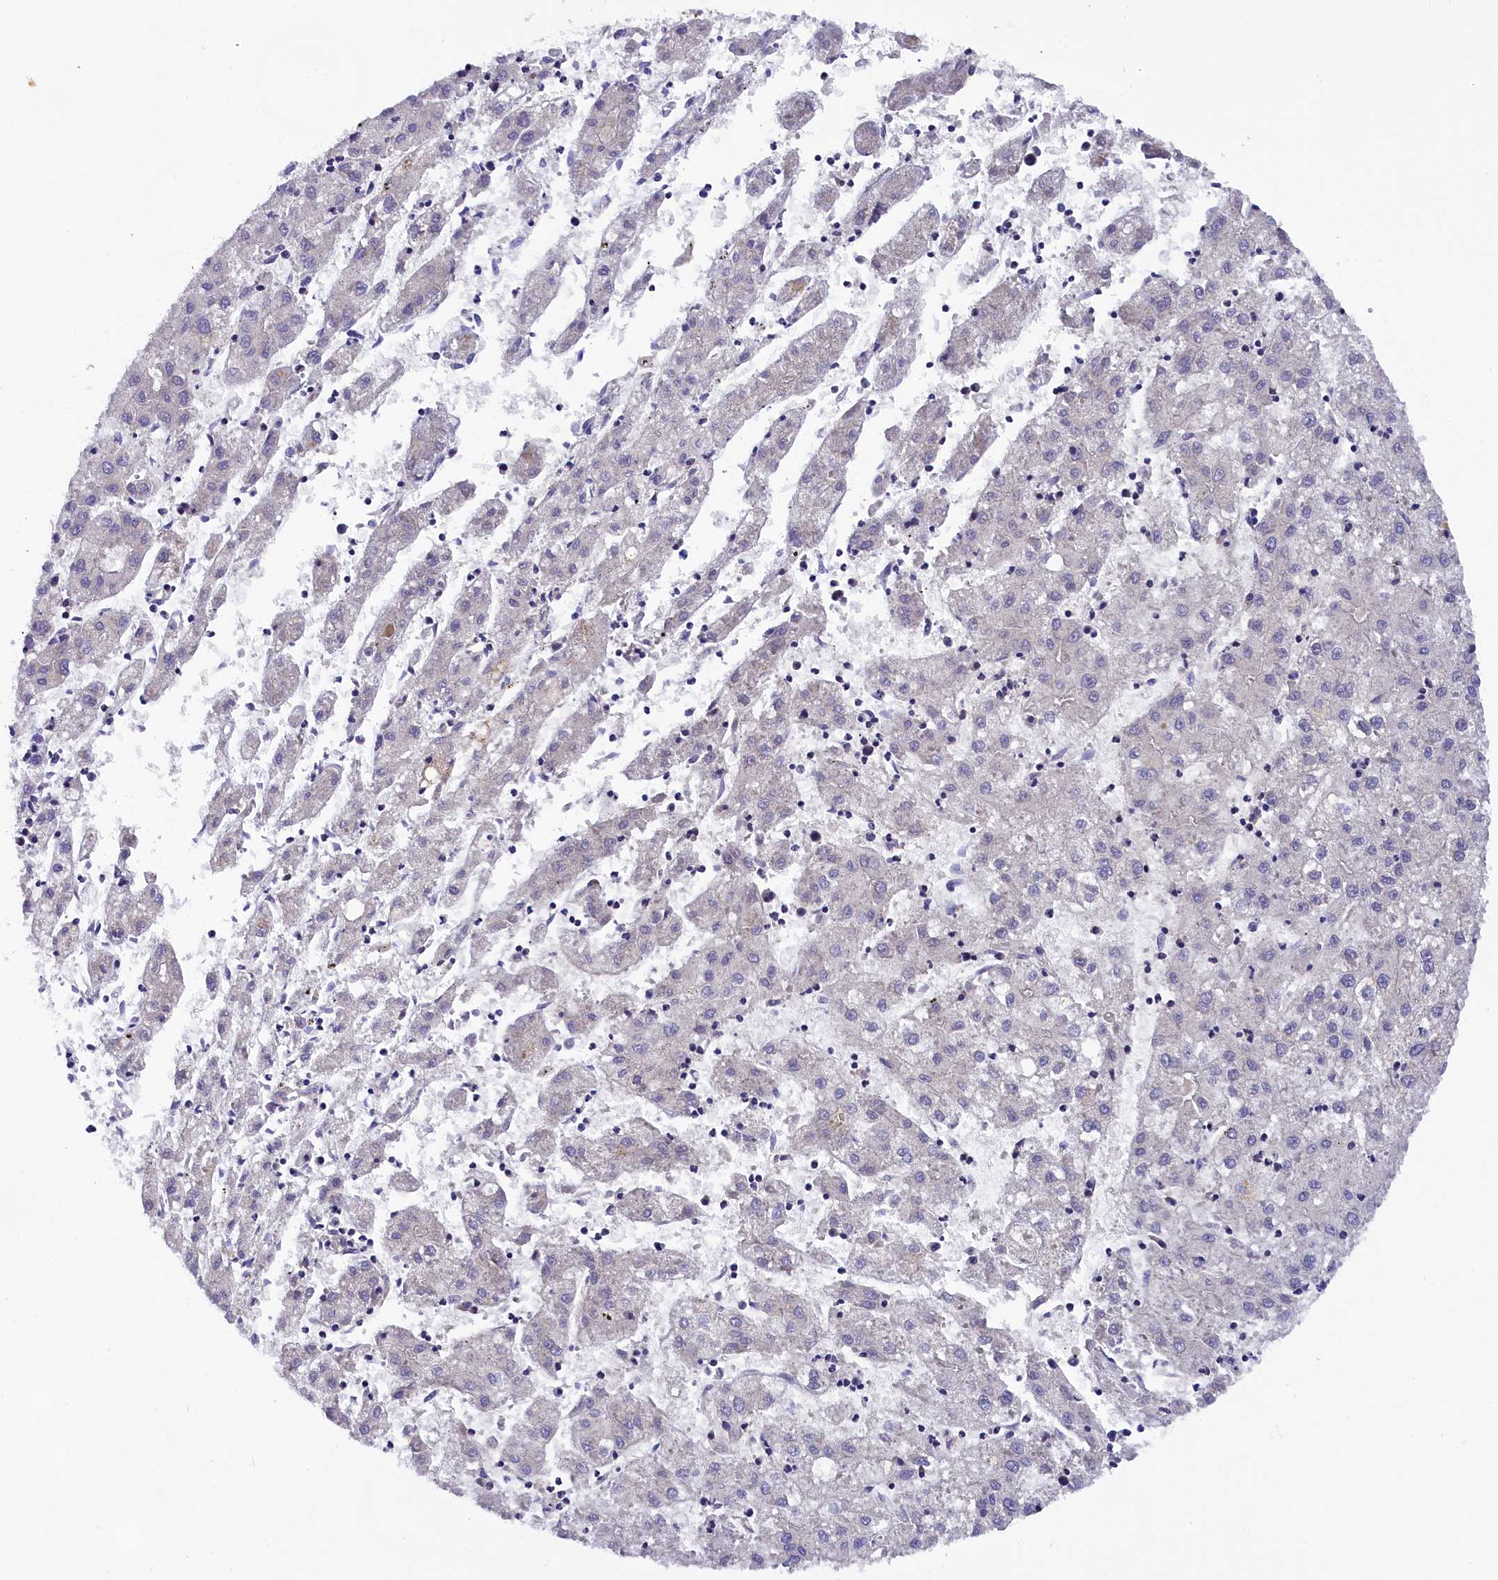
{"staining": {"intensity": "negative", "quantity": "none", "location": "none"}, "tissue": "liver cancer", "cell_type": "Tumor cells", "image_type": "cancer", "snomed": [{"axis": "morphology", "description": "Carcinoma, Hepatocellular, NOS"}, {"axis": "topography", "description": "Liver"}], "caption": "Tumor cells show no significant protein staining in liver cancer (hepatocellular carcinoma). (Stains: DAB IHC with hematoxylin counter stain, Microscopy: brightfield microscopy at high magnification).", "gene": "SP4", "patient": {"sex": "male", "age": 72}}